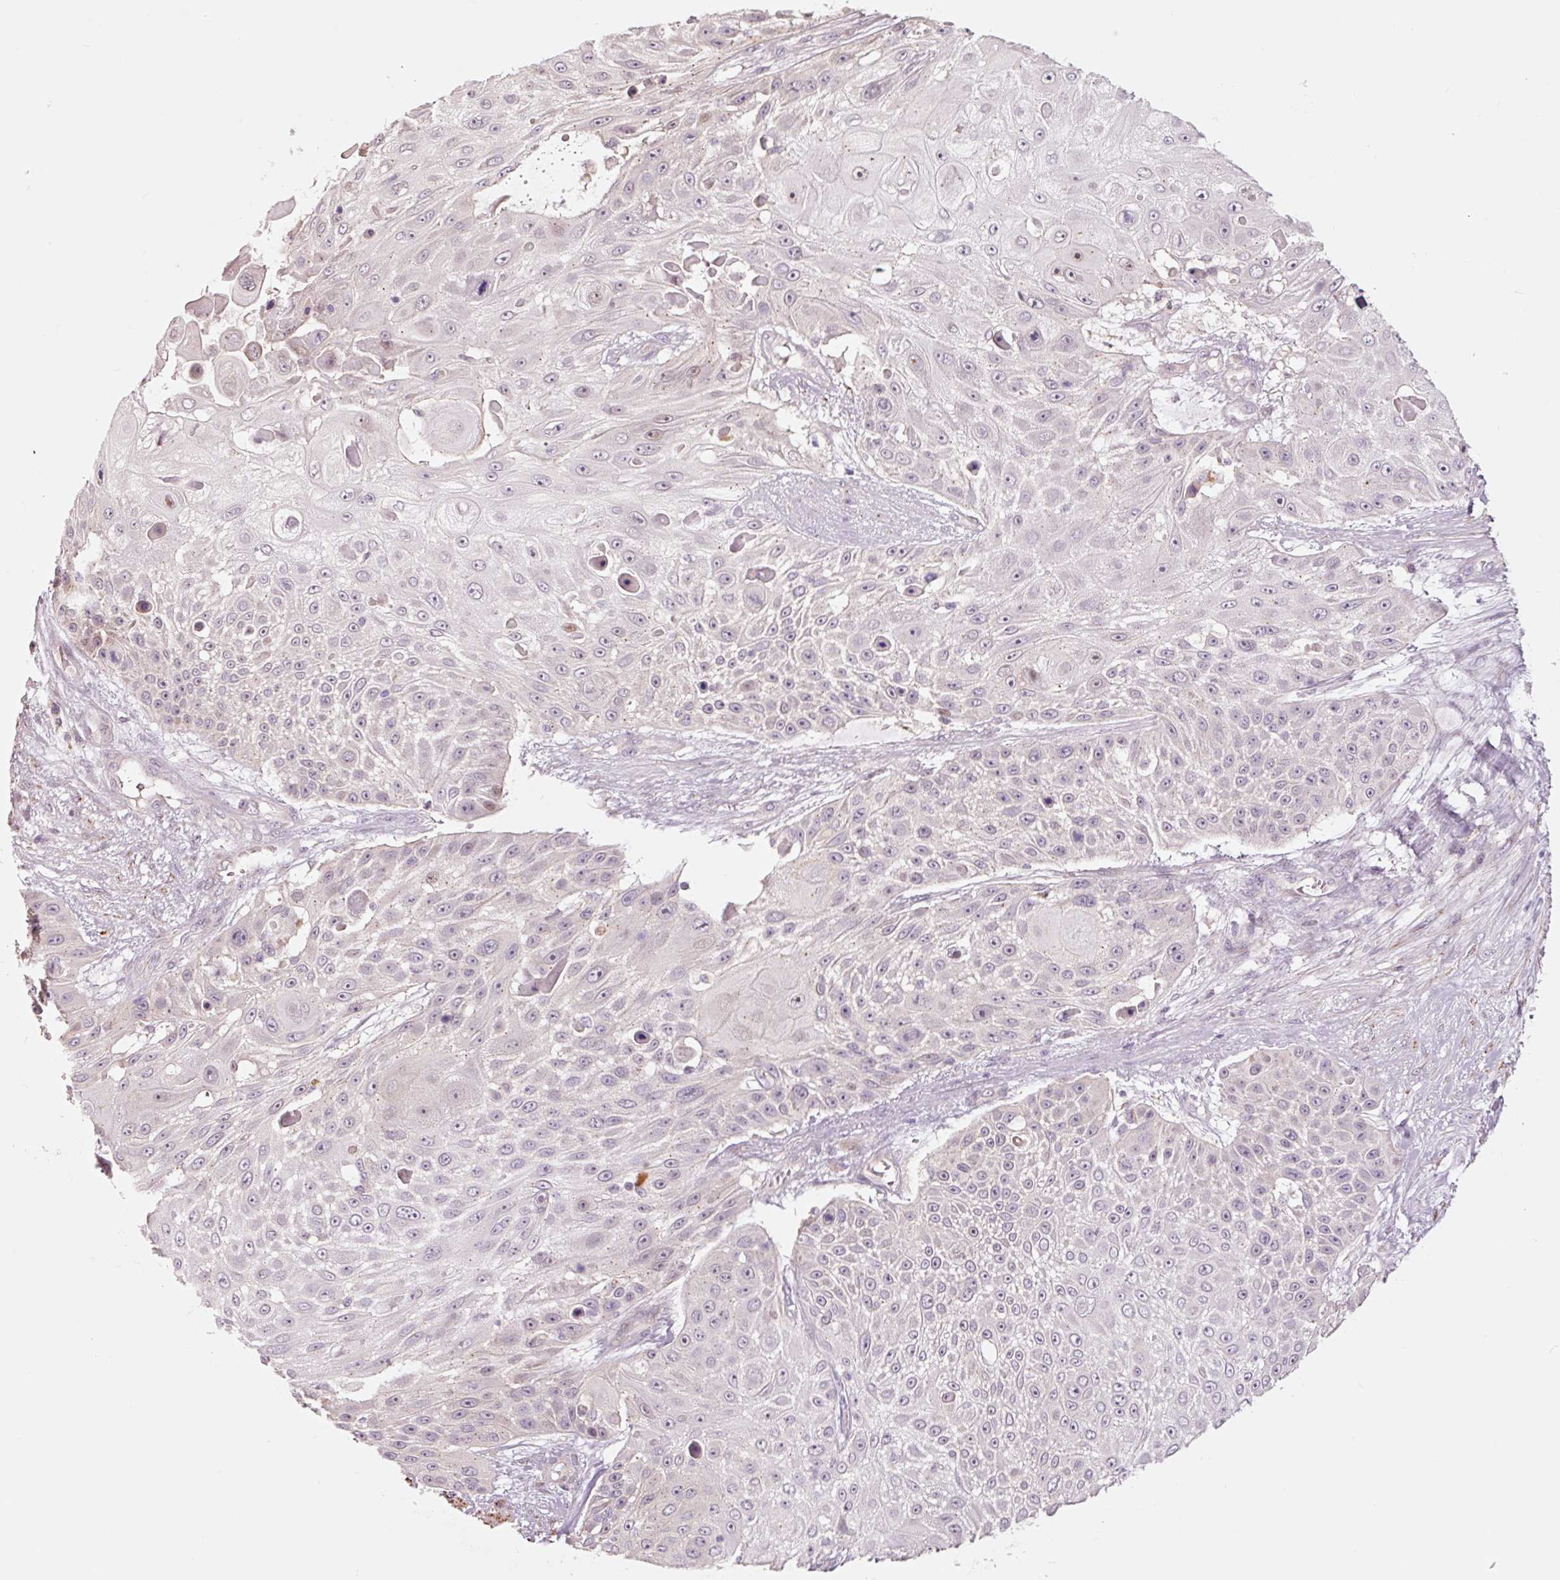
{"staining": {"intensity": "weak", "quantity": "<25%", "location": "nuclear"}, "tissue": "skin cancer", "cell_type": "Tumor cells", "image_type": "cancer", "snomed": [{"axis": "morphology", "description": "Squamous cell carcinoma, NOS"}, {"axis": "topography", "description": "Skin"}], "caption": "The histopathology image reveals no significant expression in tumor cells of squamous cell carcinoma (skin).", "gene": "DAPP1", "patient": {"sex": "female", "age": 86}}